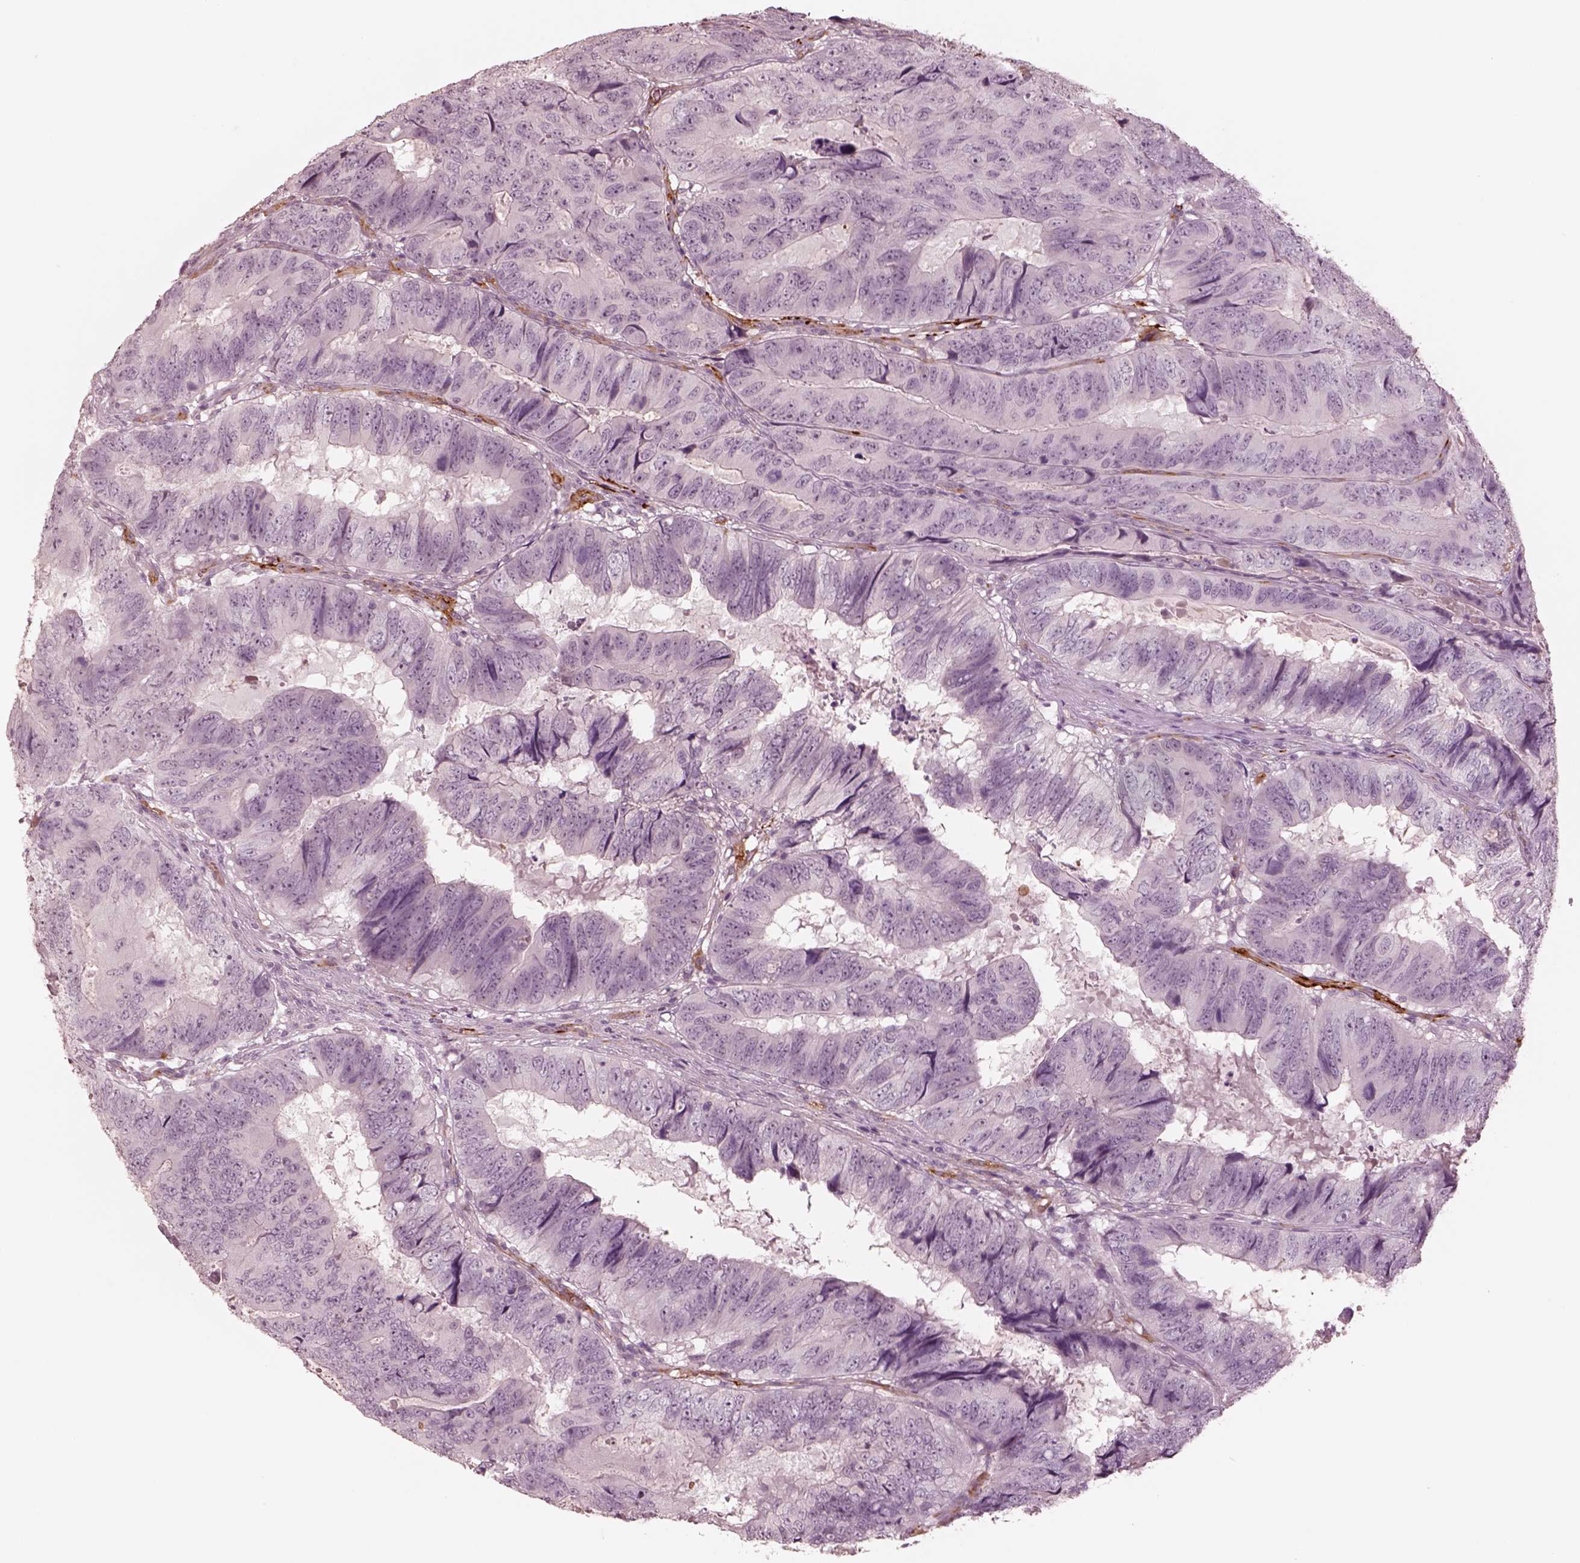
{"staining": {"intensity": "negative", "quantity": "none", "location": "none"}, "tissue": "colorectal cancer", "cell_type": "Tumor cells", "image_type": "cancer", "snomed": [{"axis": "morphology", "description": "Adenocarcinoma, NOS"}, {"axis": "topography", "description": "Colon"}], "caption": "Immunohistochemical staining of colorectal adenocarcinoma displays no significant staining in tumor cells.", "gene": "DNAAF9", "patient": {"sex": "male", "age": 79}}